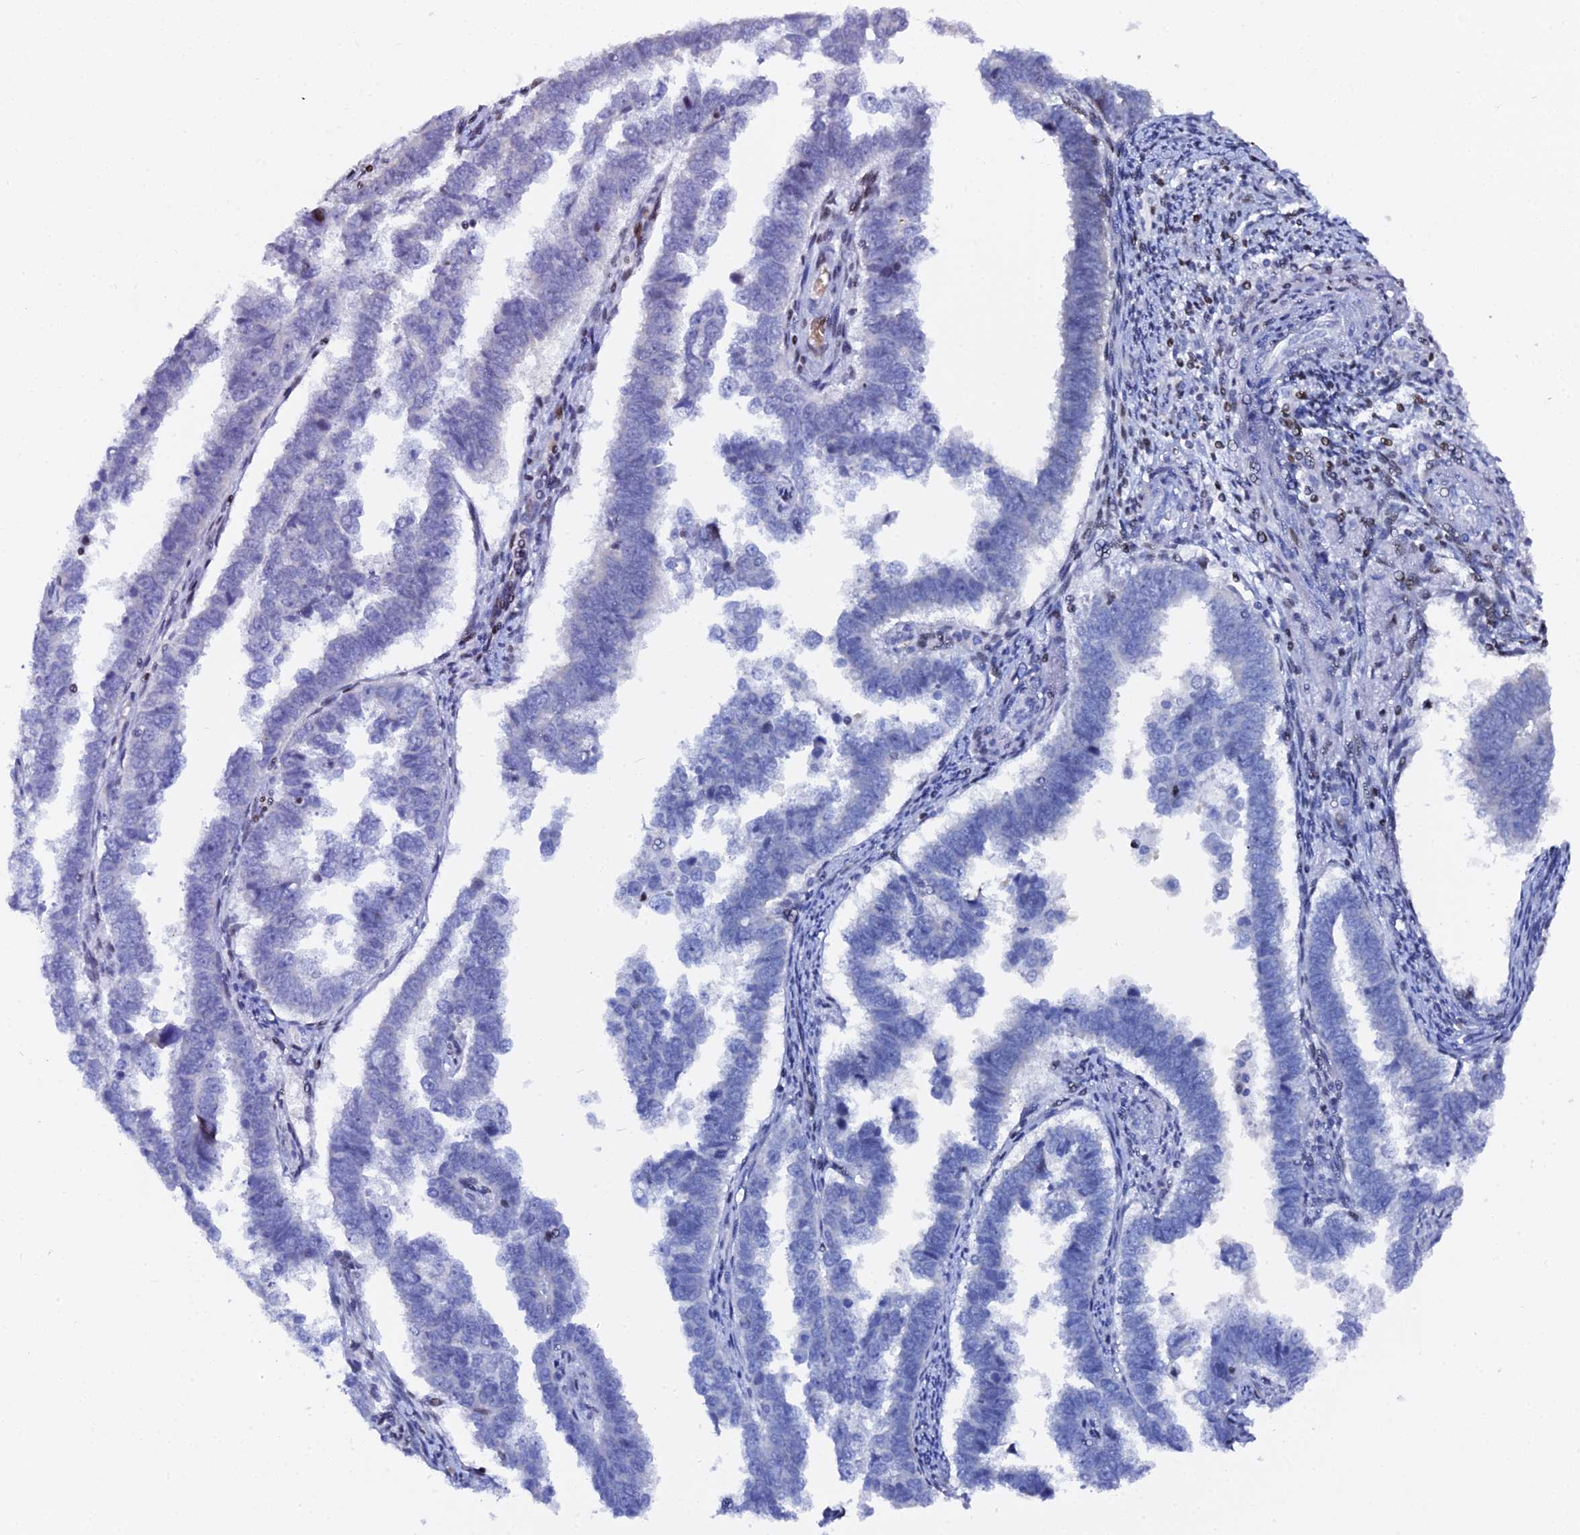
{"staining": {"intensity": "negative", "quantity": "none", "location": "none"}, "tissue": "endometrial cancer", "cell_type": "Tumor cells", "image_type": "cancer", "snomed": [{"axis": "morphology", "description": "Adenocarcinoma, NOS"}, {"axis": "topography", "description": "Endometrium"}], "caption": "A photomicrograph of endometrial cancer (adenocarcinoma) stained for a protein demonstrates no brown staining in tumor cells.", "gene": "MYNN", "patient": {"sex": "female", "age": 75}}